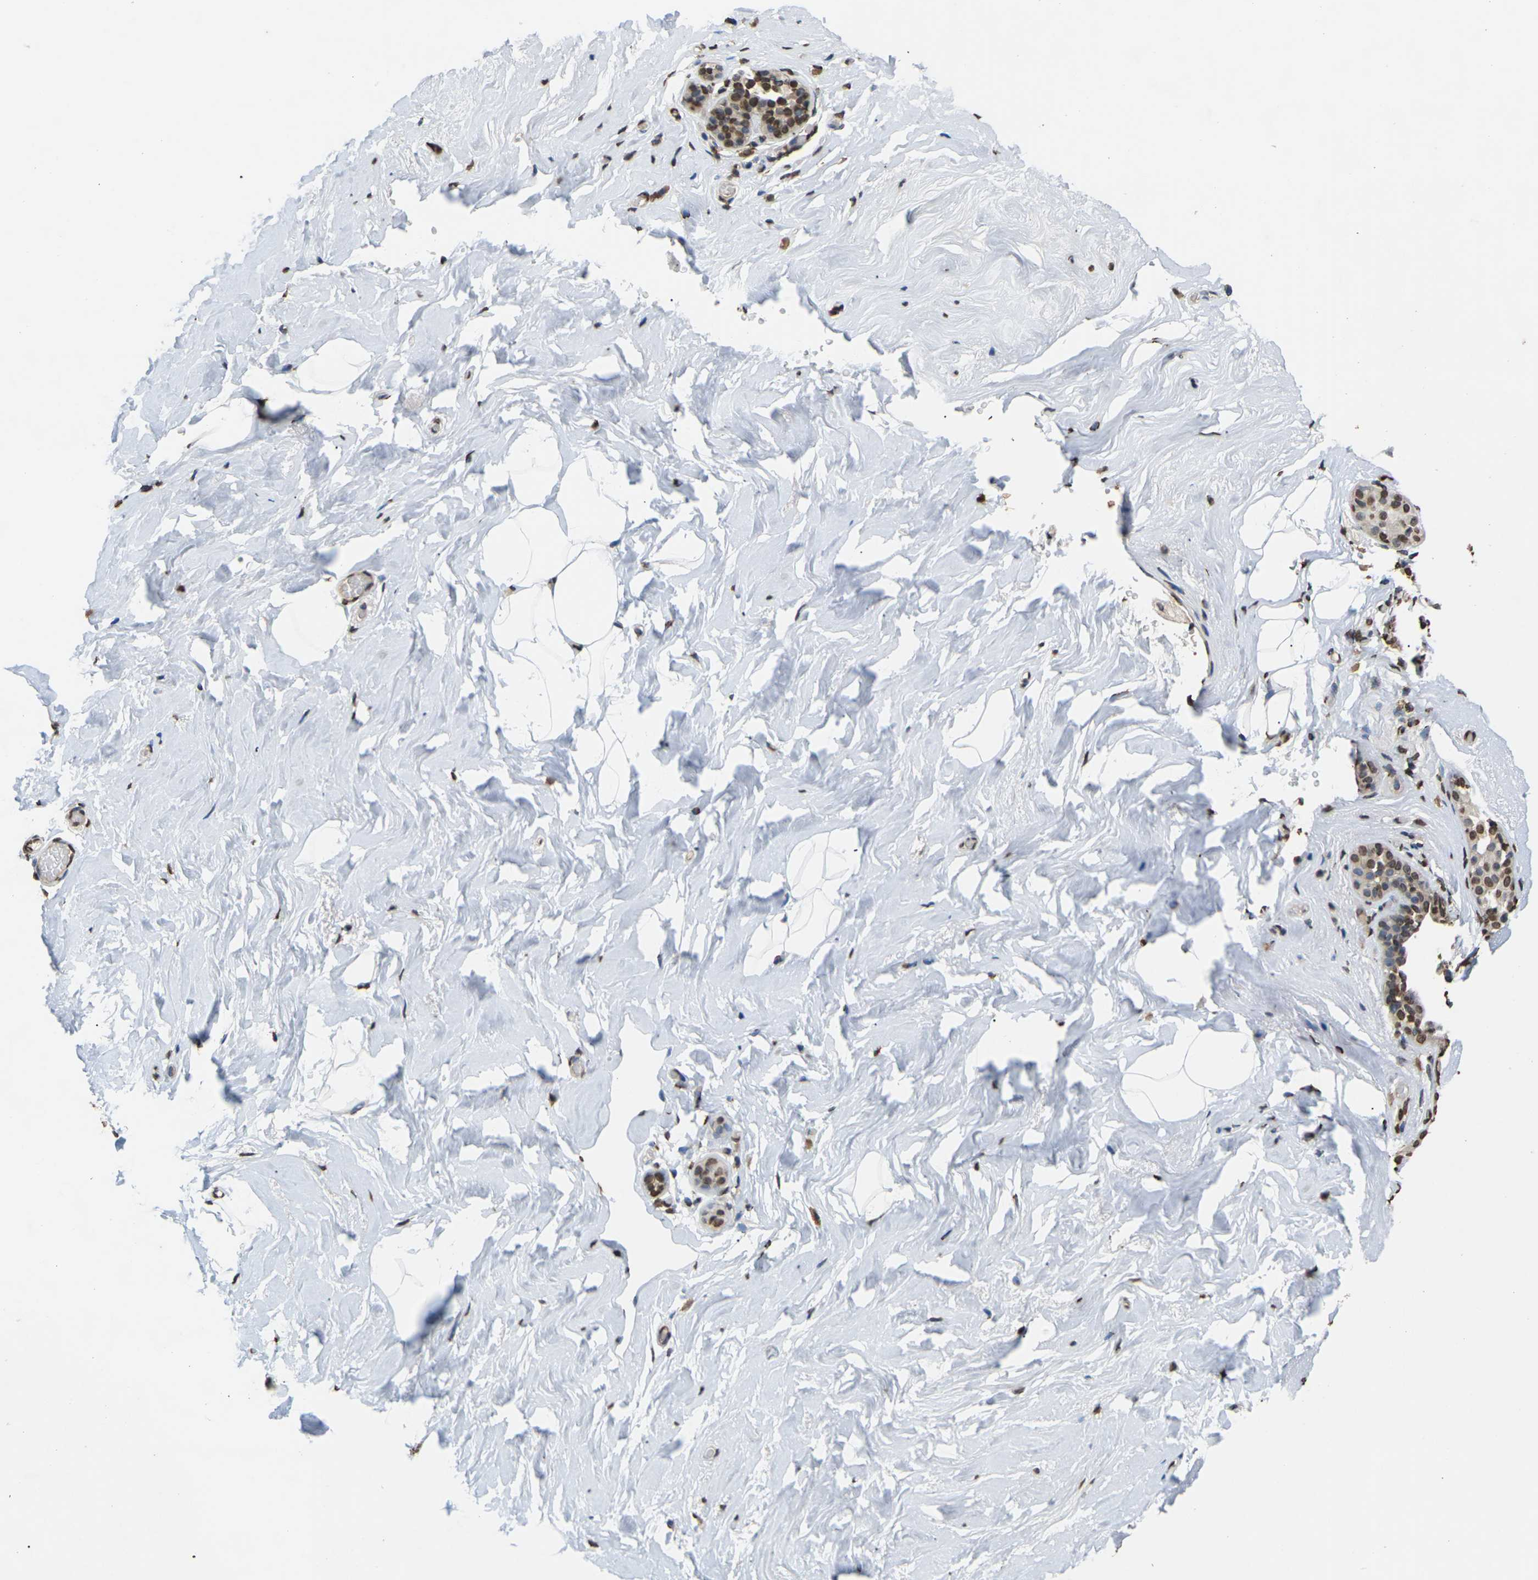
{"staining": {"intensity": "negative", "quantity": "none", "location": "none"}, "tissue": "breast", "cell_type": "Adipocytes", "image_type": "normal", "snomed": [{"axis": "morphology", "description": "Normal tissue, NOS"}, {"axis": "topography", "description": "Breast"}], "caption": "Adipocytes show no significant protein staining in normal breast. (IHC, brightfield microscopy, high magnification).", "gene": "EMSY", "patient": {"sex": "female", "age": 75}}